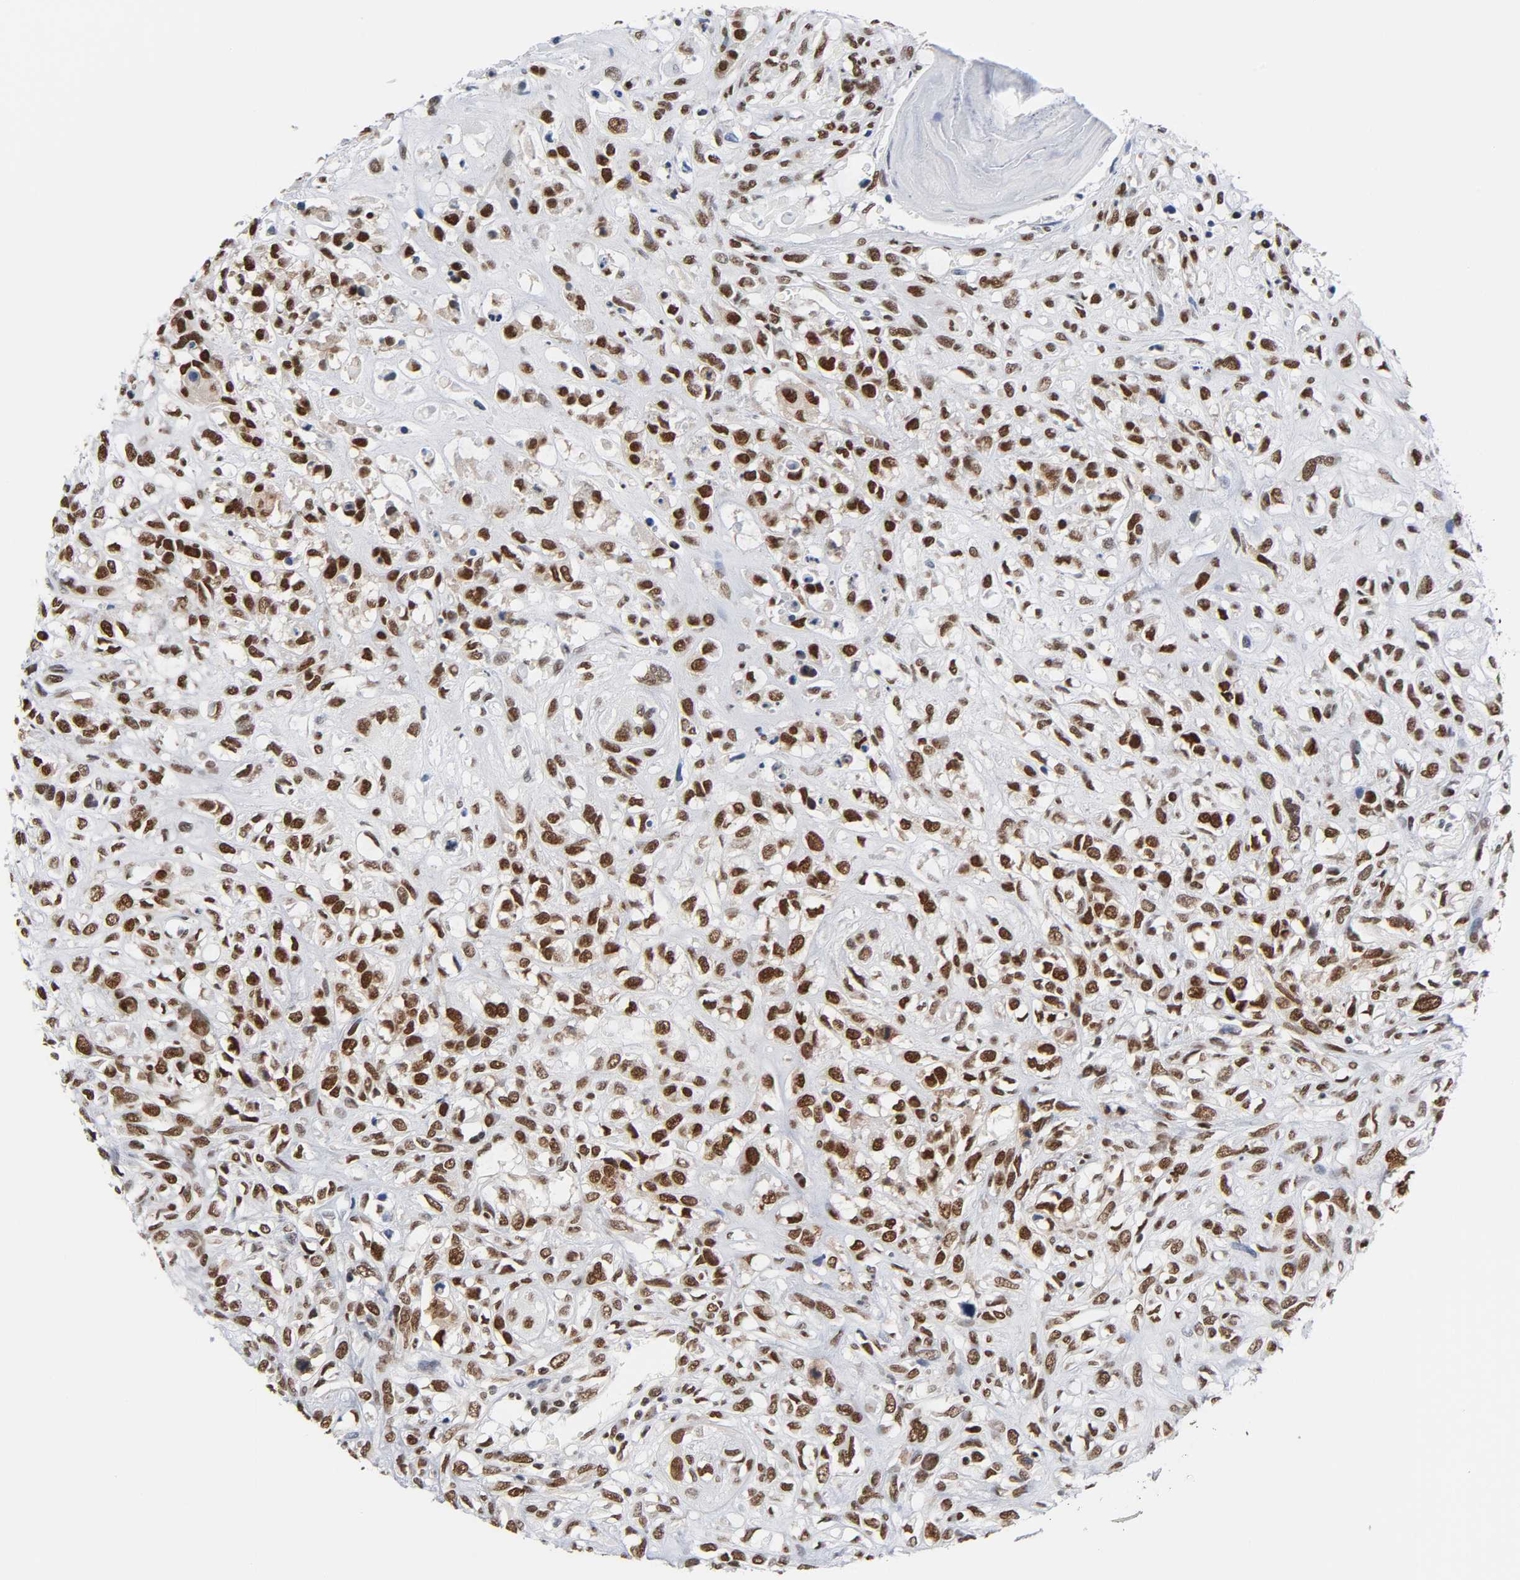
{"staining": {"intensity": "strong", "quantity": ">75%", "location": "nuclear"}, "tissue": "head and neck cancer", "cell_type": "Tumor cells", "image_type": "cancer", "snomed": [{"axis": "morphology", "description": "Necrosis, NOS"}, {"axis": "morphology", "description": "Neoplasm, malignant, NOS"}, {"axis": "topography", "description": "Salivary gland"}, {"axis": "topography", "description": "Head-Neck"}], "caption": "This is an image of immunohistochemistry (IHC) staining of neoplasm (malignant) (head and neck), which shows strong expression in the nuclear of tumor cells.", "gene": "CSTF2", "patient": {"sex": "male", "age": 43}}